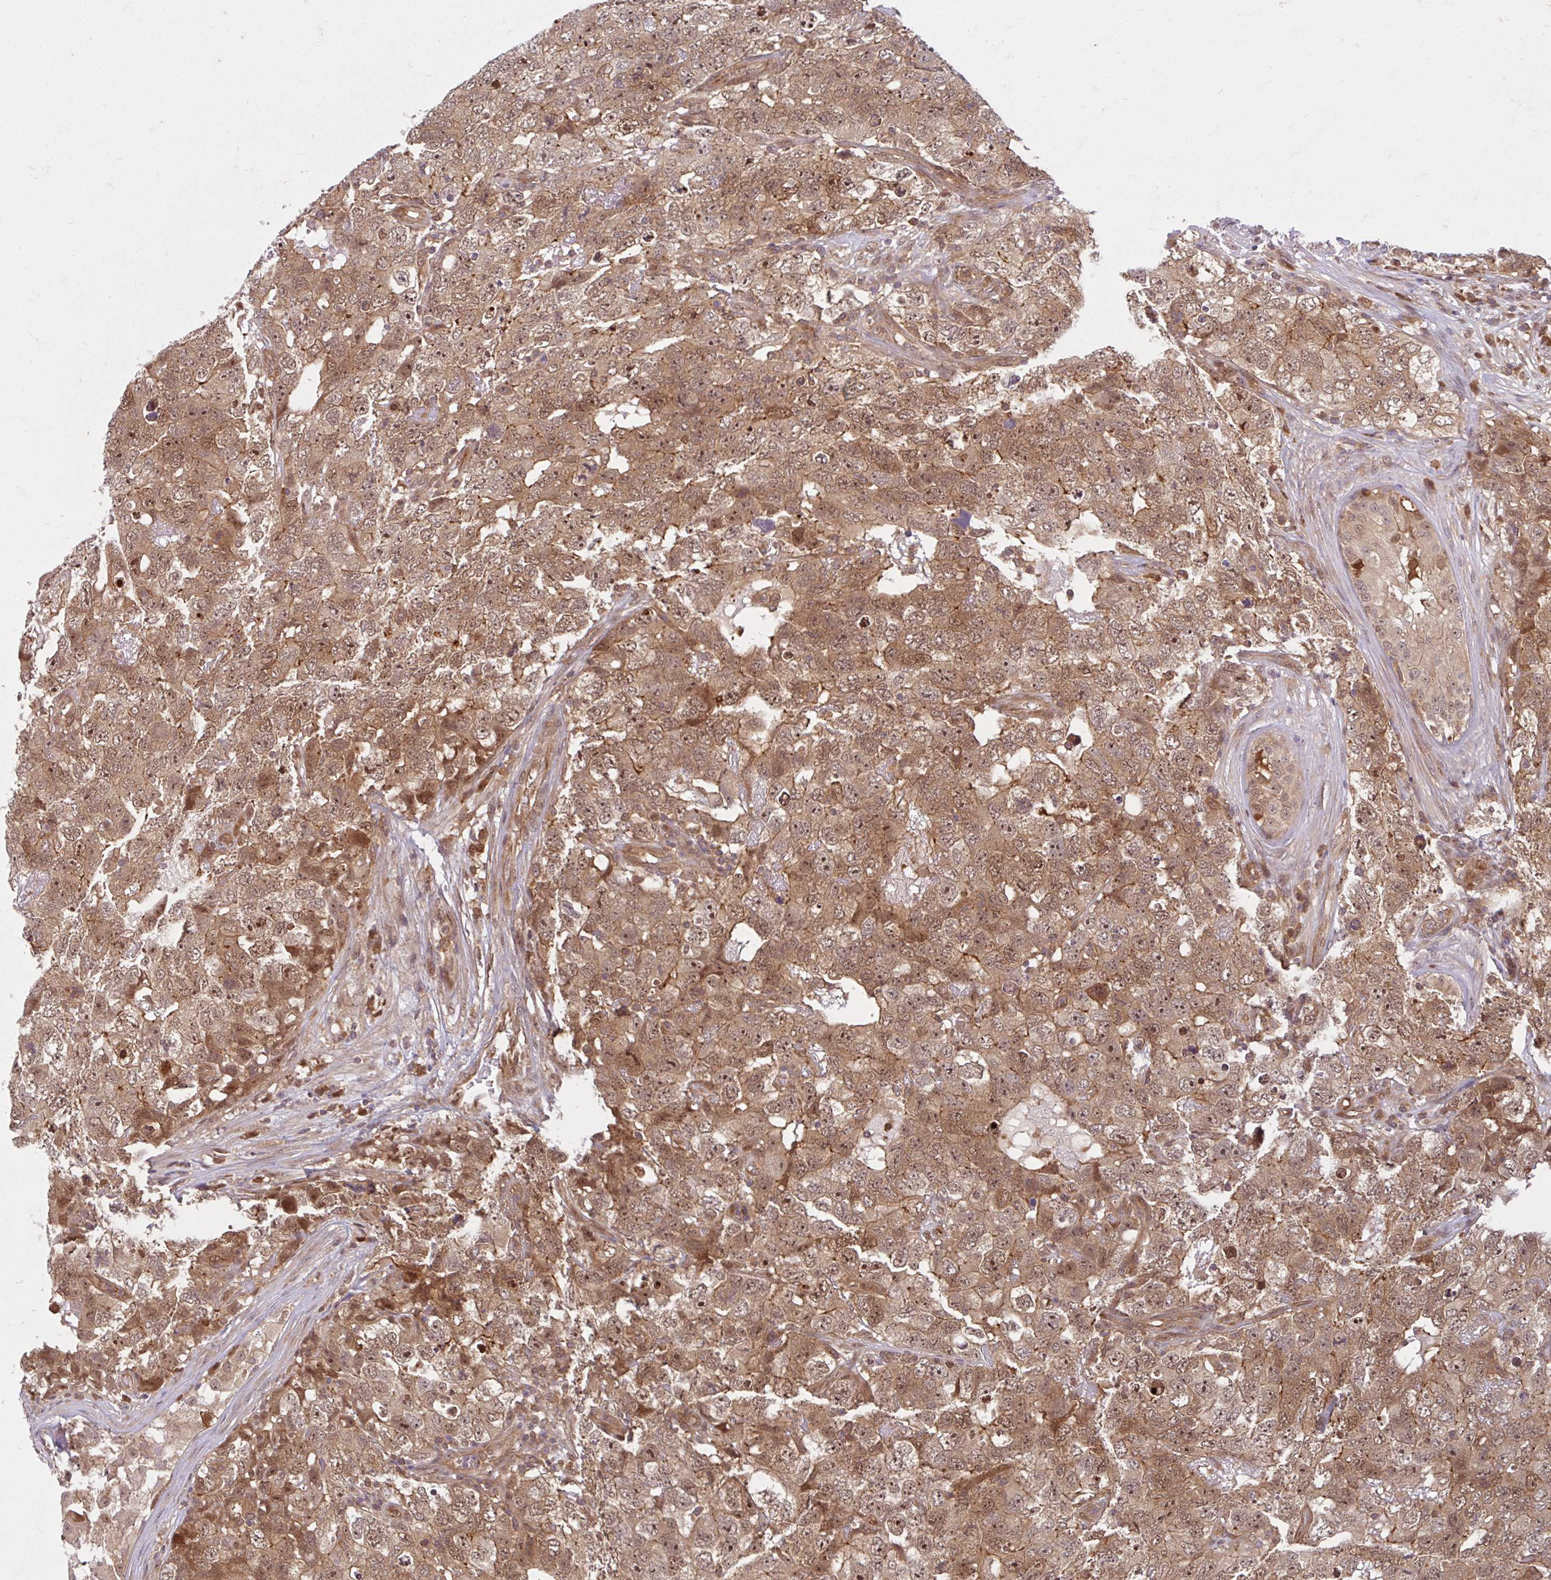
{"staining": {"intensity": "moderate", "quantity": ">75%", "location": "cytoplasmic/membranous,nuclear"}, "tissue": "testis cancer", "cell_type": "Tumor cells", "image_type": "cancer", "snomed": [{"axis": "morphology", "description": "Carcinoma, Embryonal, NOS"}, {"axis": "topography", "description": "Testis"}], "caption": "Protein expression by IHC exhibits moderate cytoplasmic/membranous and nuclear staining in about >75% of tumor cells in embryonal carcinoma (testis).", "gene": "HMBS", "patient": {"sex": "male", "age": 22}}